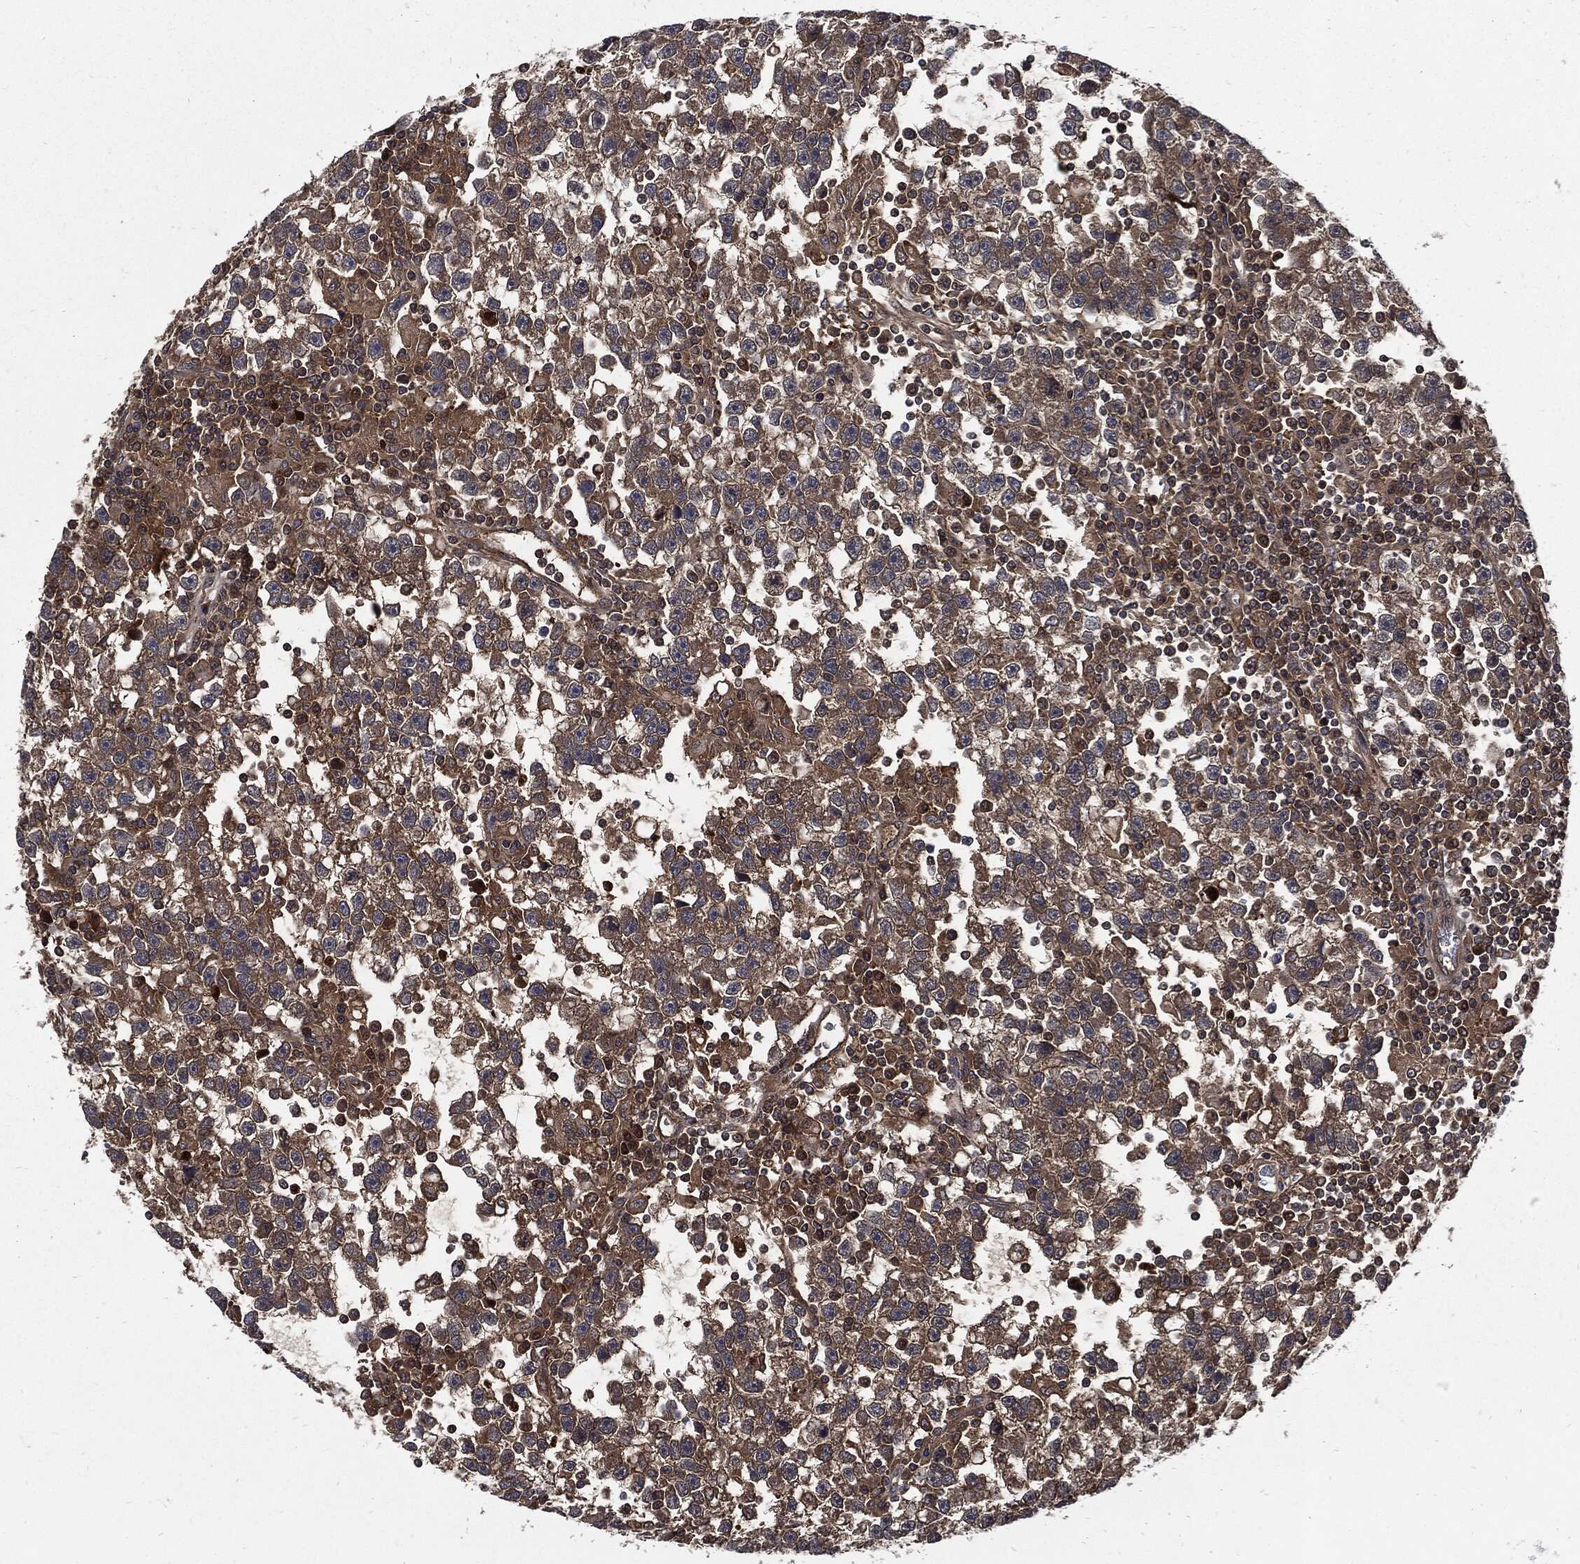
{"staining": {"intensity": "moderate", "quantity": "25%-75%", "location": "cytoplasmic/membranous"}, "tissue": "testis cancer", "cell_type": "Tumor cells", "image_type": "cancer", "snomed": [{"axis": "morphology", "description": "Seminoma, NOS"}, {"axis": "topography", "description": "Testis"}], "caption": "Protein analysis of seminoma (testis) tissue reveals moderate cytoplasmic/membranous expression in about 25%-75% of tumor cells.", "gene": "CLU", "patient": {"sex": "male", "age": 47}}